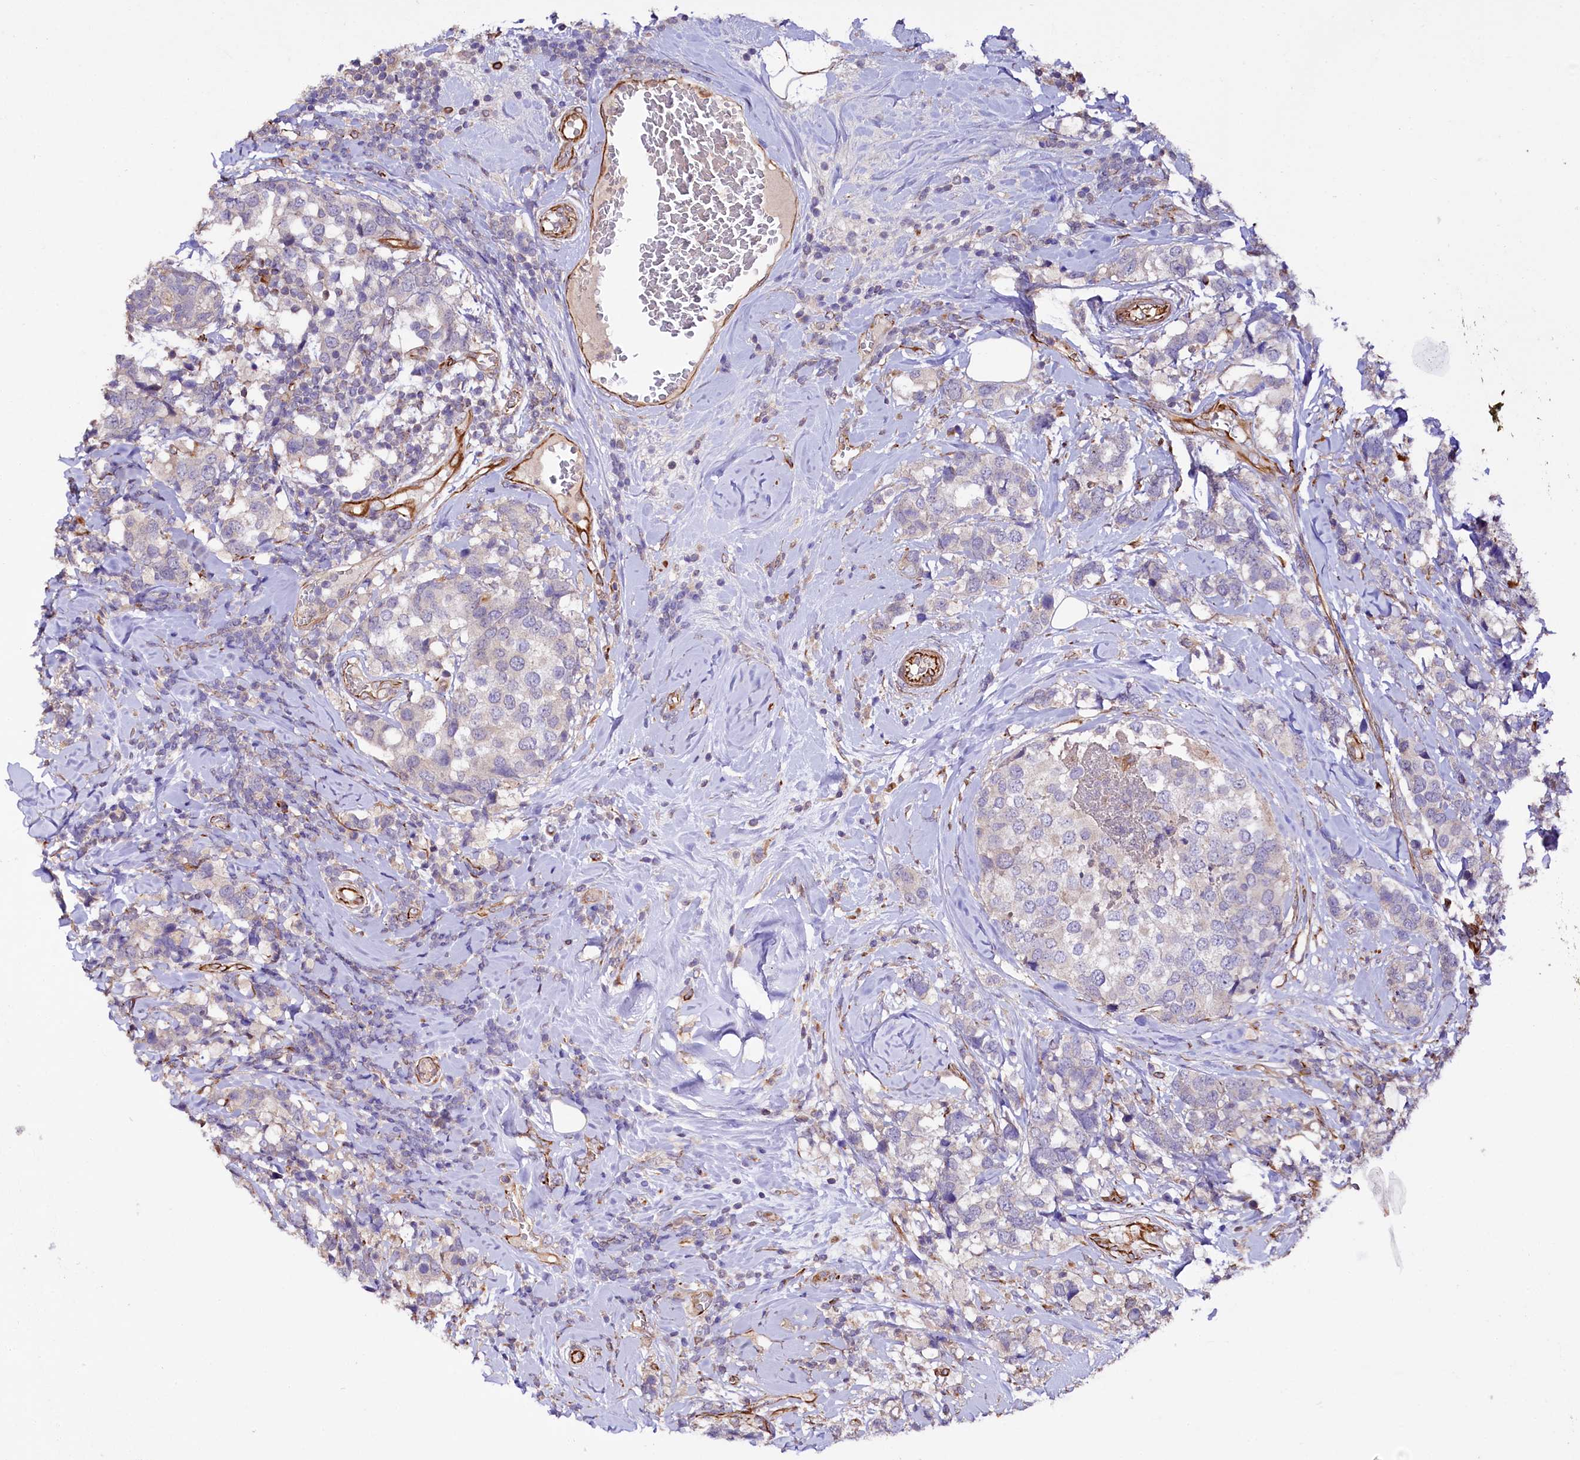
{"staining": {"intensity": "negative", "quantity": "none", "location": "none"}, "tissue": "breast cancer", "cell_type": "Tumor cells", "image_type": "cancer", "snomed": [{"axis": "morphology", "description": "Lobular carcinoma"}, {"axis": "topography", "description": "Breast"}], "caption": "Immunohistochemistry (IHC) of lobular carcinoma (breast) demonstrates no positivity in tumor cells. (DAB (3,3'-diaminobenzidine) immunohistochemistry, high magnification).", "gene": "TTC12", "patient": {"sex": "female", "age": 59}}